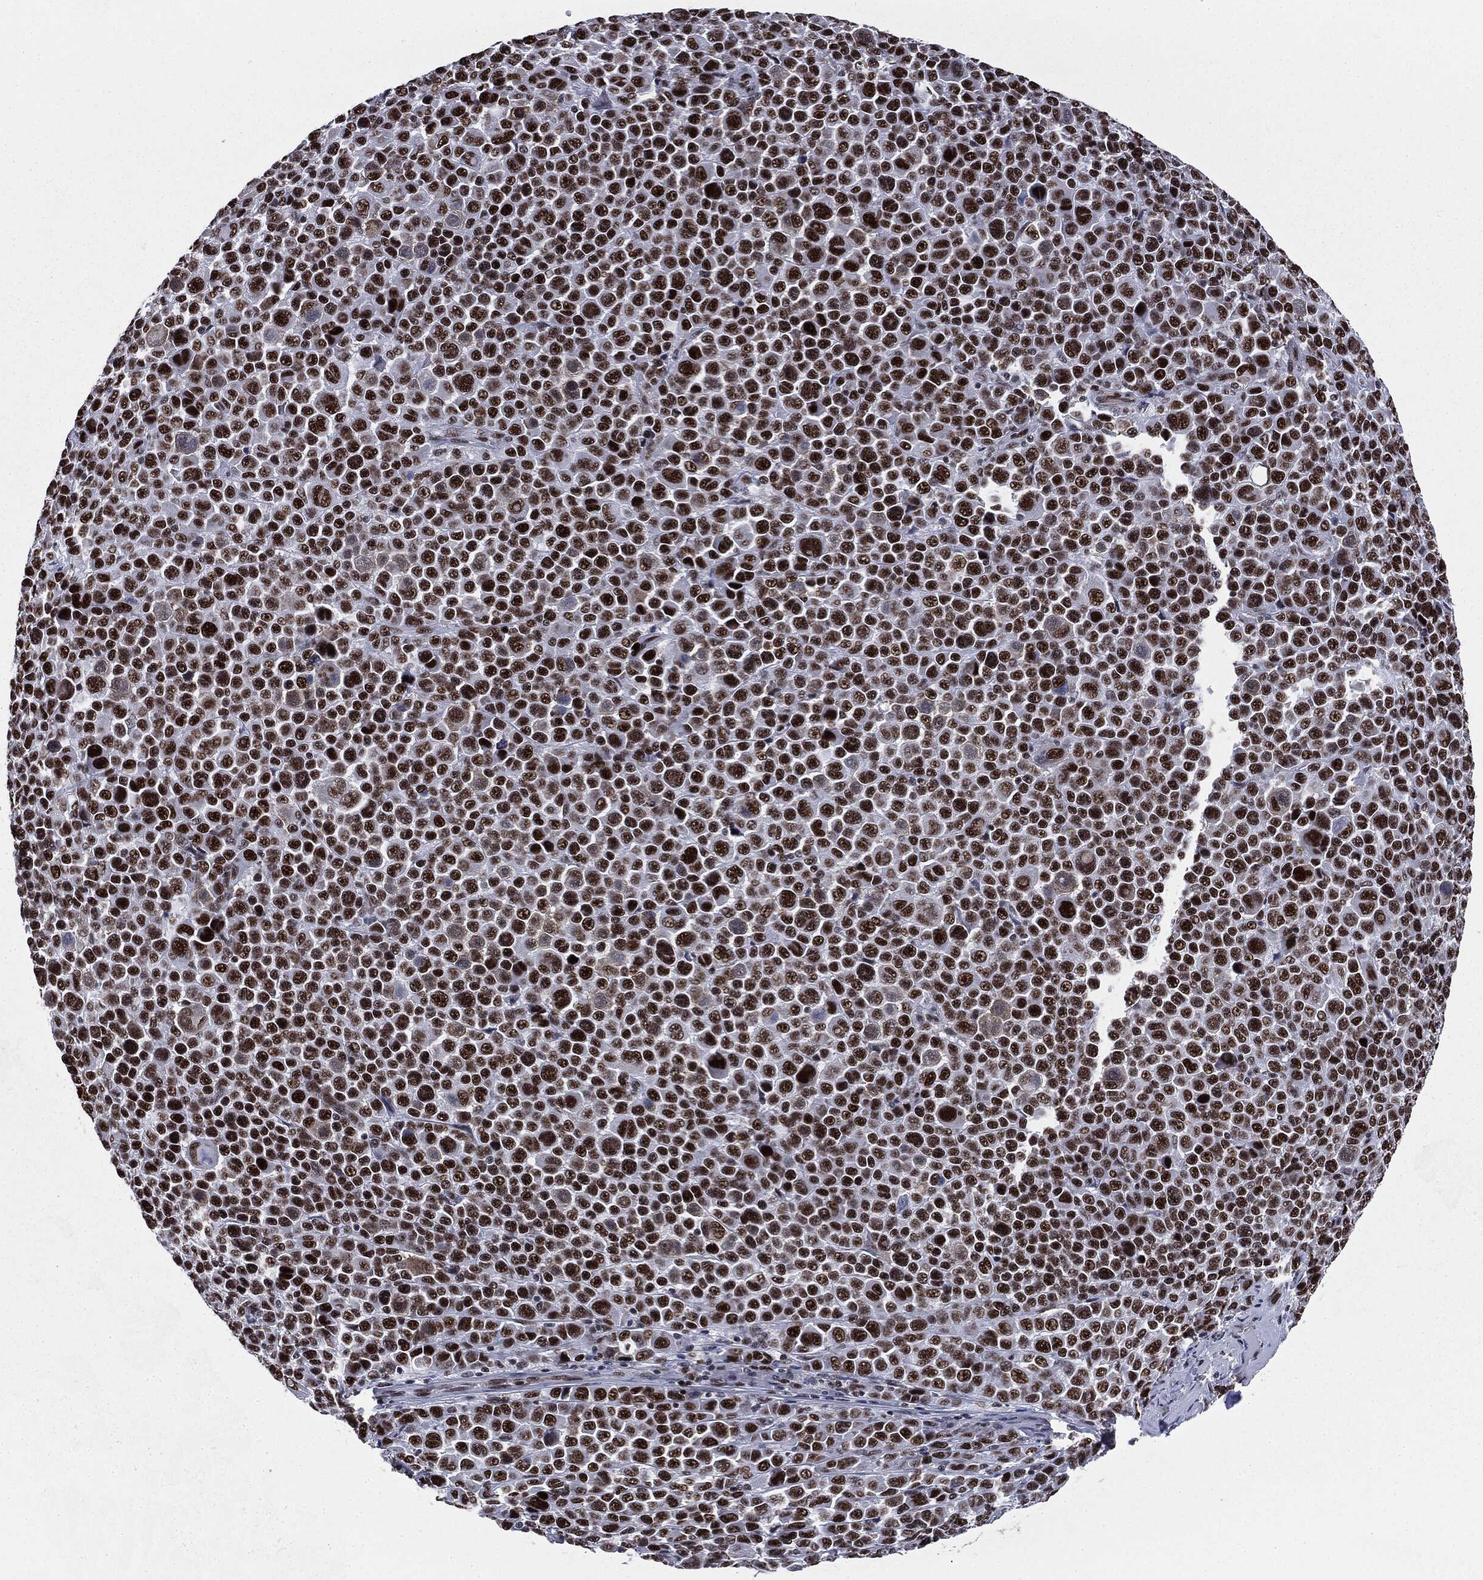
{"staining": {"intensity": "strong", "quantity": ">75%", "location": "nuclear"}, "tissue": "melanoma", "cell_type": "Tumor cells", "image_type": "cancer", "snomed": [{"axis": "morphology", "description": "Malignant melanoma, NOS"}, {"axis": "topography", "description": "Skin"}], "caption": "Immunohistochemistry (IHC) micrograph of neoplastic tissue: human malignant melanoma stained using IHC displays high levels of strong protein expression localized specifically in the nuclear of tumor cells, appearing as a nuclear brown color.", "gene": "MSH2", "patient": {"sex": "female", "age": 57}}